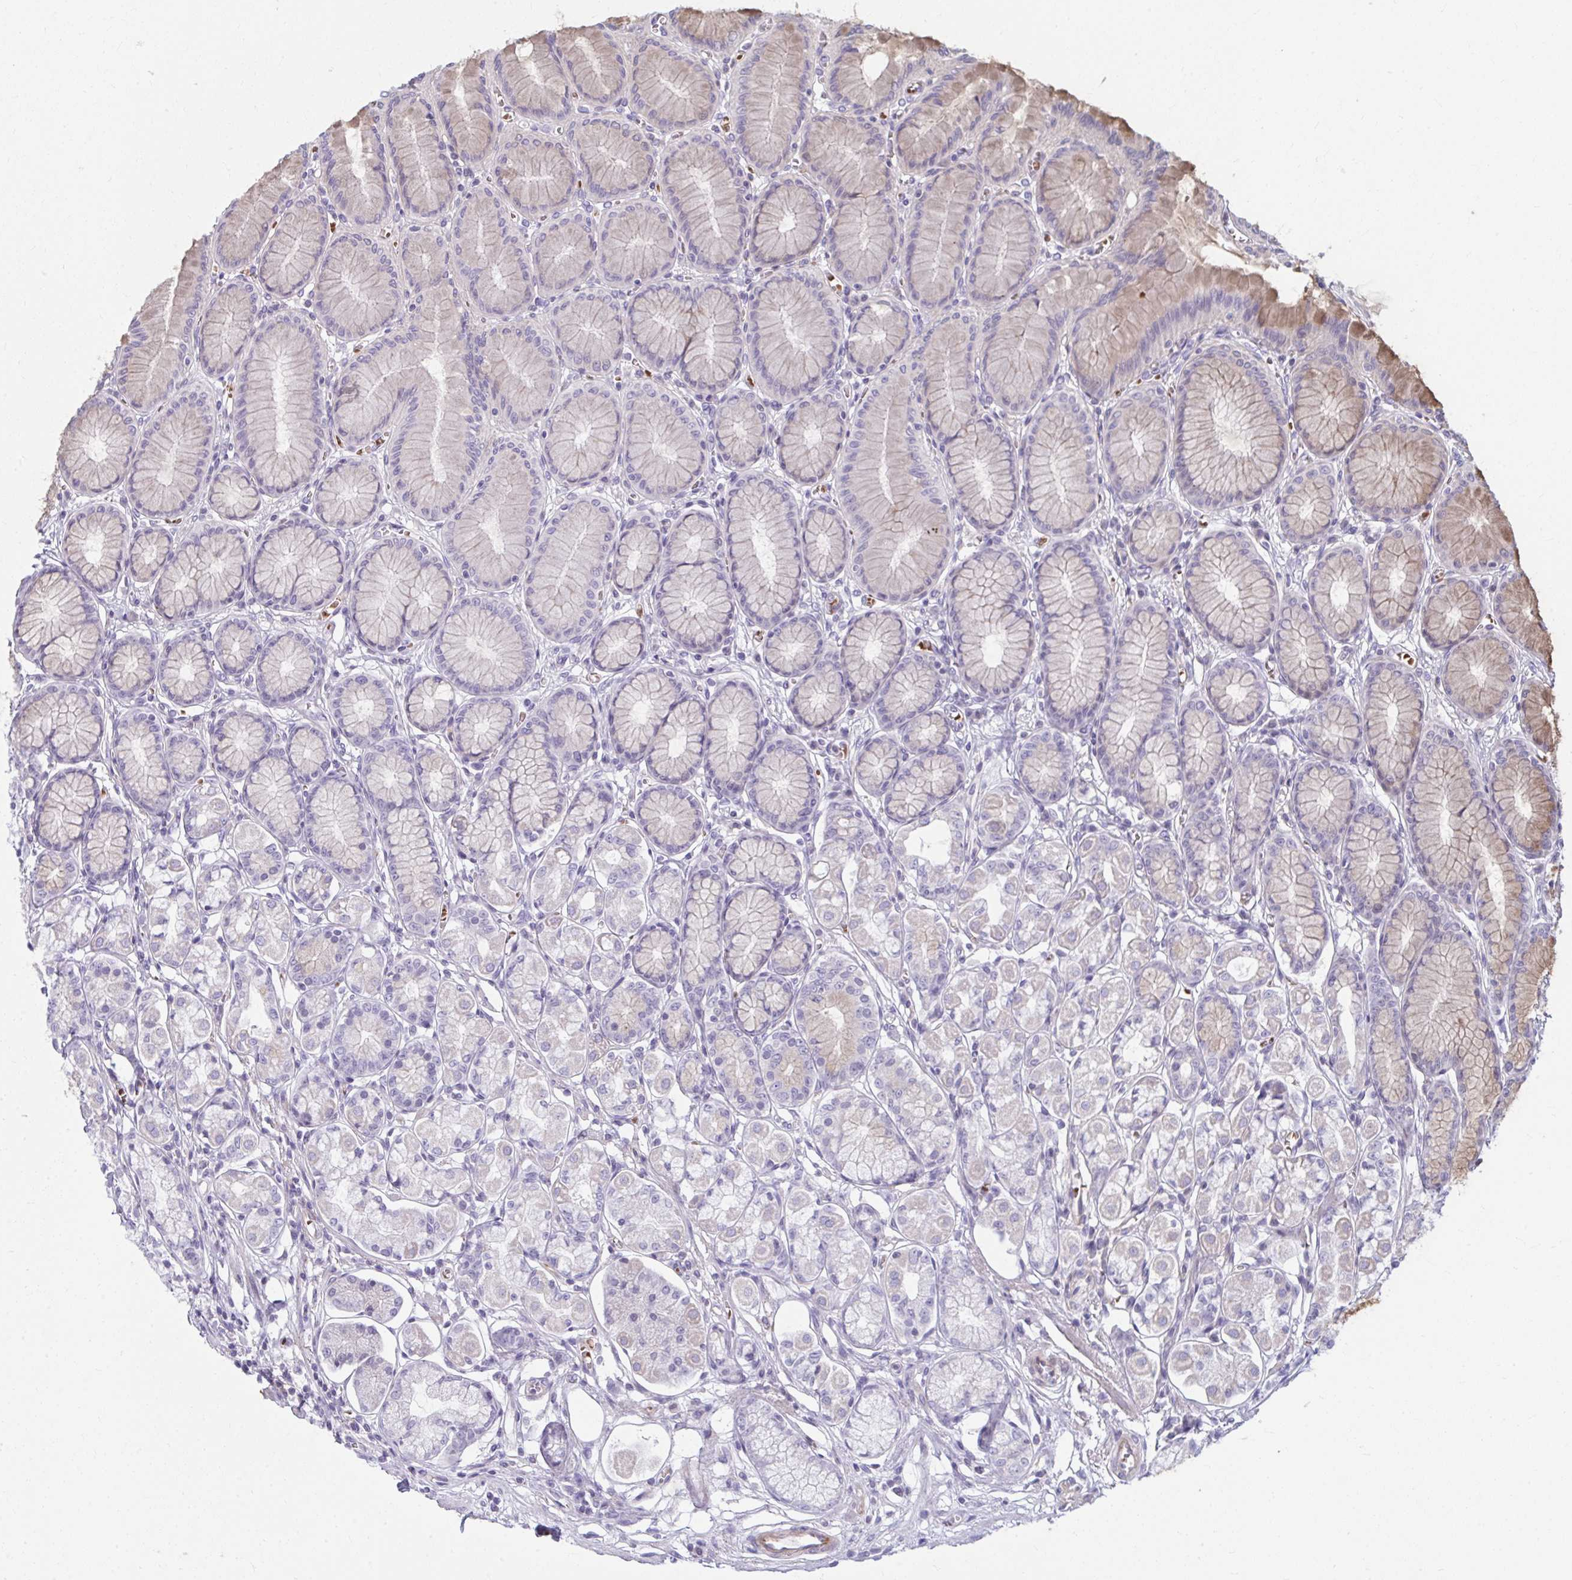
{"staining": {"intensity": "weak", "quantity": "25%-75%", "location": "cytoplasmic/membranous"}, "tissue": "stomach", "cell_type": "Glandular cells", "image_type": "normal", "snomed": [{"axis": "morphology", "description": "Normal tissue, NOS"}, {"axis": "topography", "description": "Stomach"}, {"axis": "topography", "description": "Stomach, lower"}], "caption": "DAB immunohistochemical staining of benign stomach demonstrates weak cytoplasmic/membranous protein positivity in approximately 25%-75% of glandular cells. (Stains: DAB in brown, nuclei in blue, Microscopy: brightfield microscopy at high magnification).", "gene": "SLC14A1", "patient": {"sex": "male", "age": 76}}